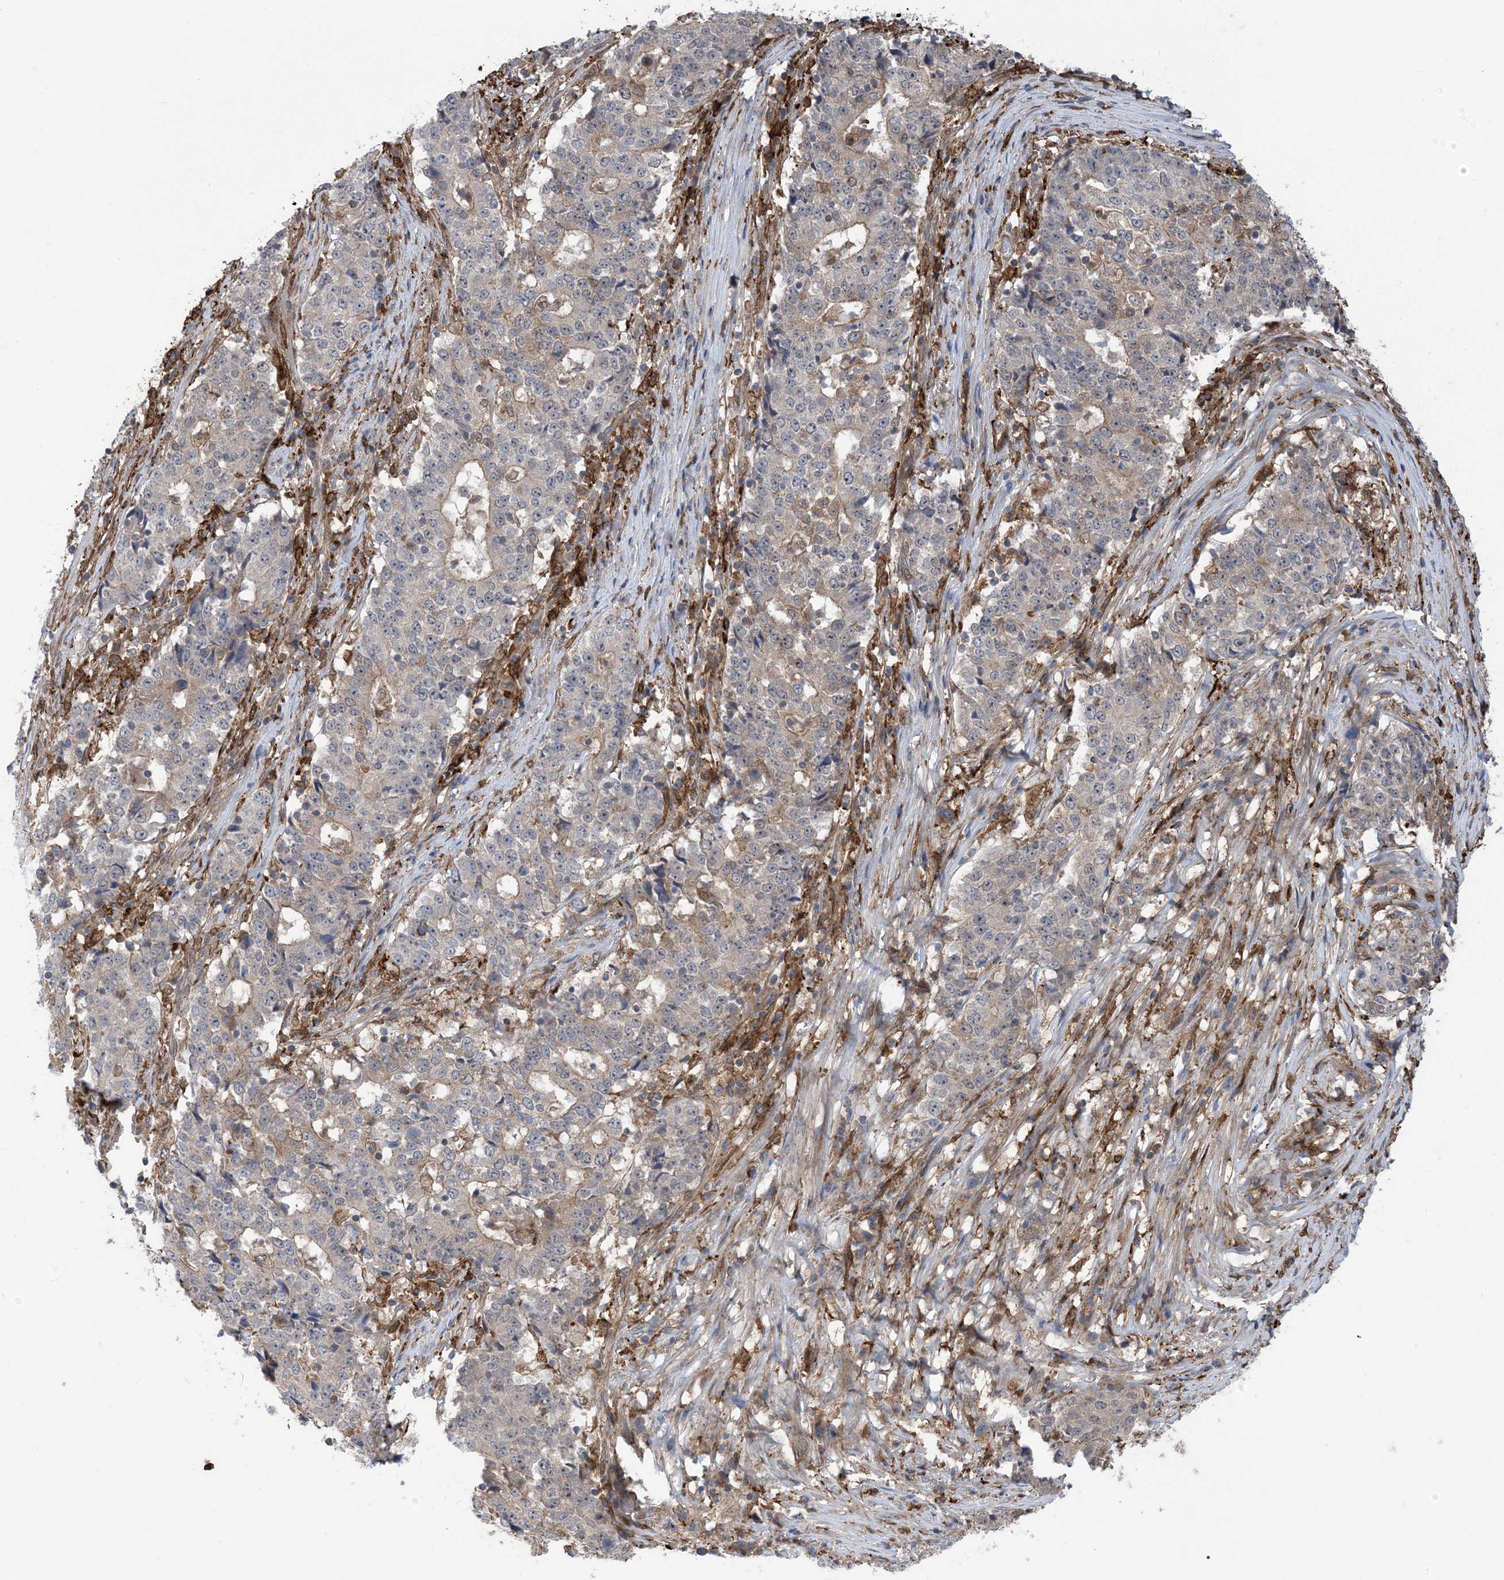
{"staining": {"intensity": "weak", "quantity": "<25%", "location": "cytoplasmic/membranous"}, "tissue": "stomach cancer", "cell_type": "Tumor cells", "image_type": "cancer", "snomed": [{"axis": "morphology", "description": "Adenocarcinoma, NOS"}, {"axis": "topography", "description": "Stomach"}], "caption": "An immunohistochemistry image of adenocarcinoma (stomach) is shown. There is no staining in tumor cells of adenocarcinoma (stomach).", "gene": "HS1BP3", "patient": {"sex": "male", "age": 59}}